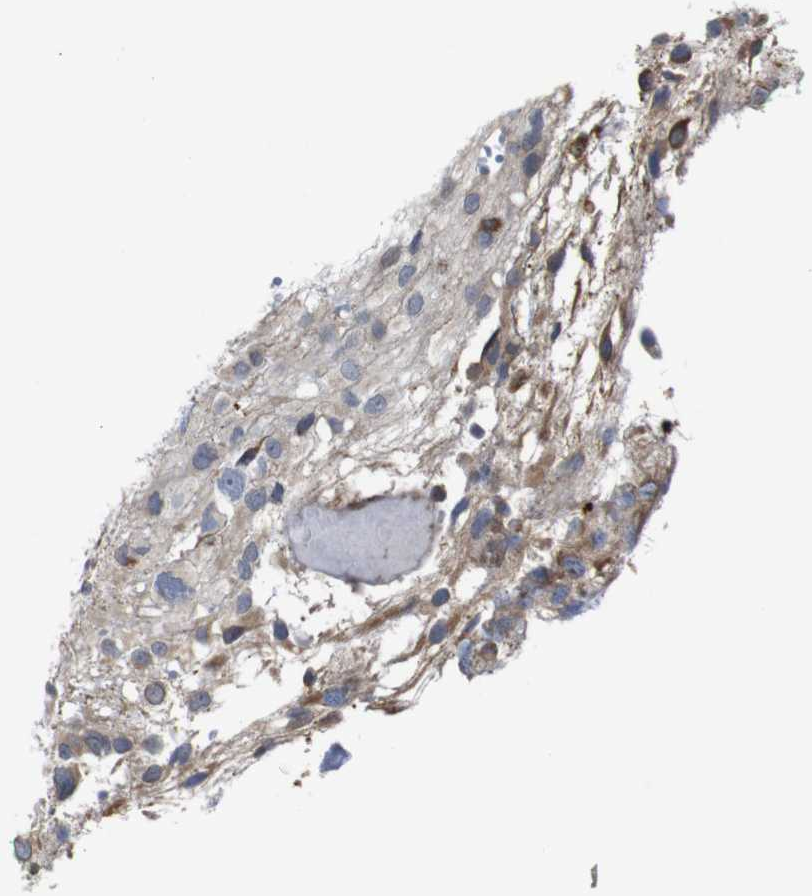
{"staining": {"intensity": "moderate", "quantity": "25%-75%", "location": "cytoplasmic/membranous"}, "tissue": "glioma", "cell_type": "Tumor cells", "image_type": "cancer", "snomed": [{"axis": "morphology", "description": "Glioma, malignant, High grade"}, {"axis": "topography", "description": "Brain"}], "caption": "Immunohistochemical staining of human glioma reveals medium levels of moderate cytoplasmic/membranous positivity in approximately 25%-75% of tumor cells.", "gene": "PTPN1", "patient": {"sex": "male", "age": 32}}